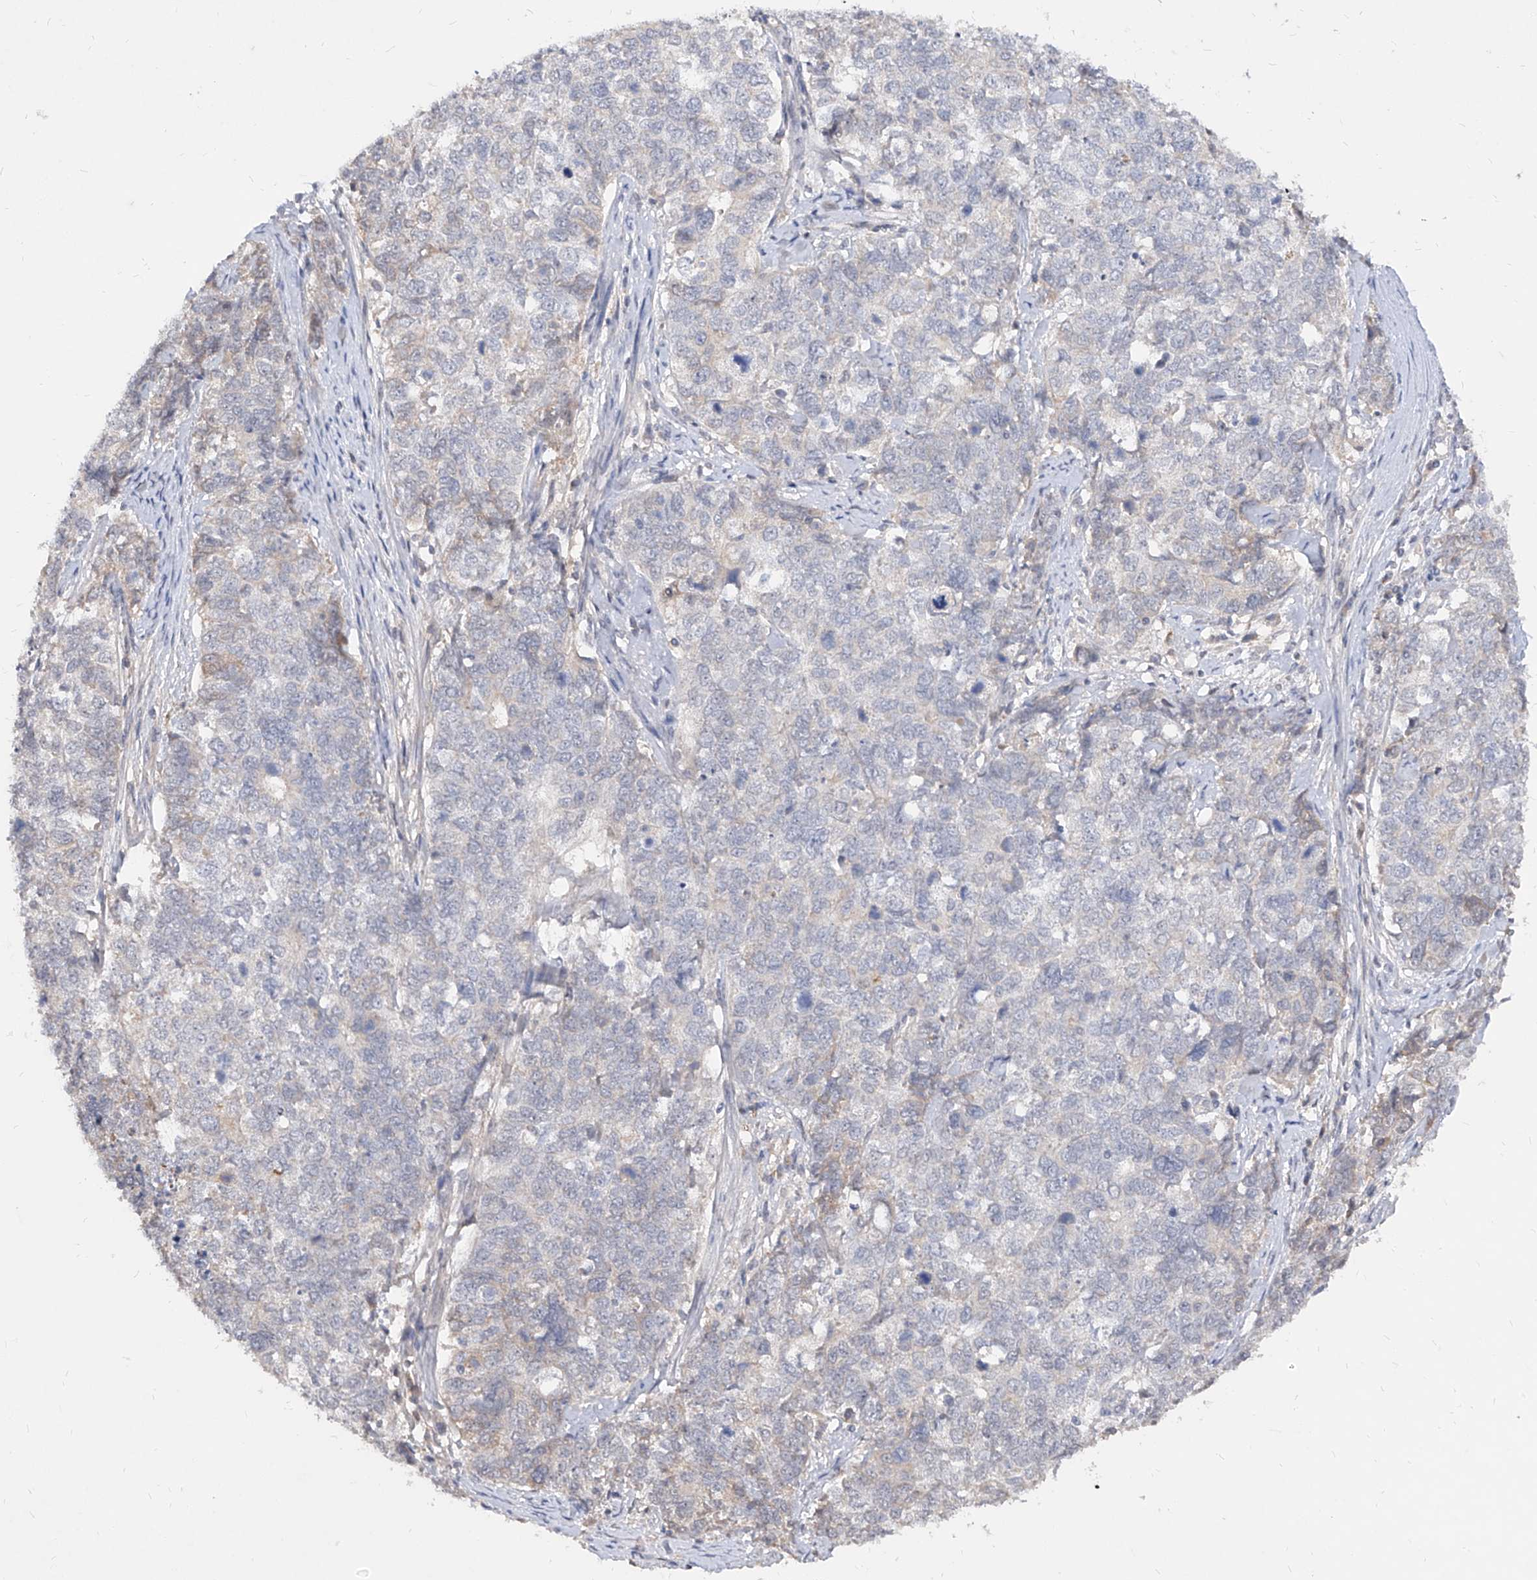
{"staining": {"intensity": "negative", "quantity": "none", "location": "none"}, "tissue": "cervical cancer", "cell_type": "Tumor cells", "image_type": "cancer", "snomed": [{"axis": "morphology", "description": "Squamous cell carcinoma, NOS"}, {"axis": "topography", "description": "Cervix"}], "caption": "Tumor cells are negative for brown protein staining in squamous cell carcinoma (cervical).", "gene": "C4A", "patient": {"sex": "female", "age": 63}}